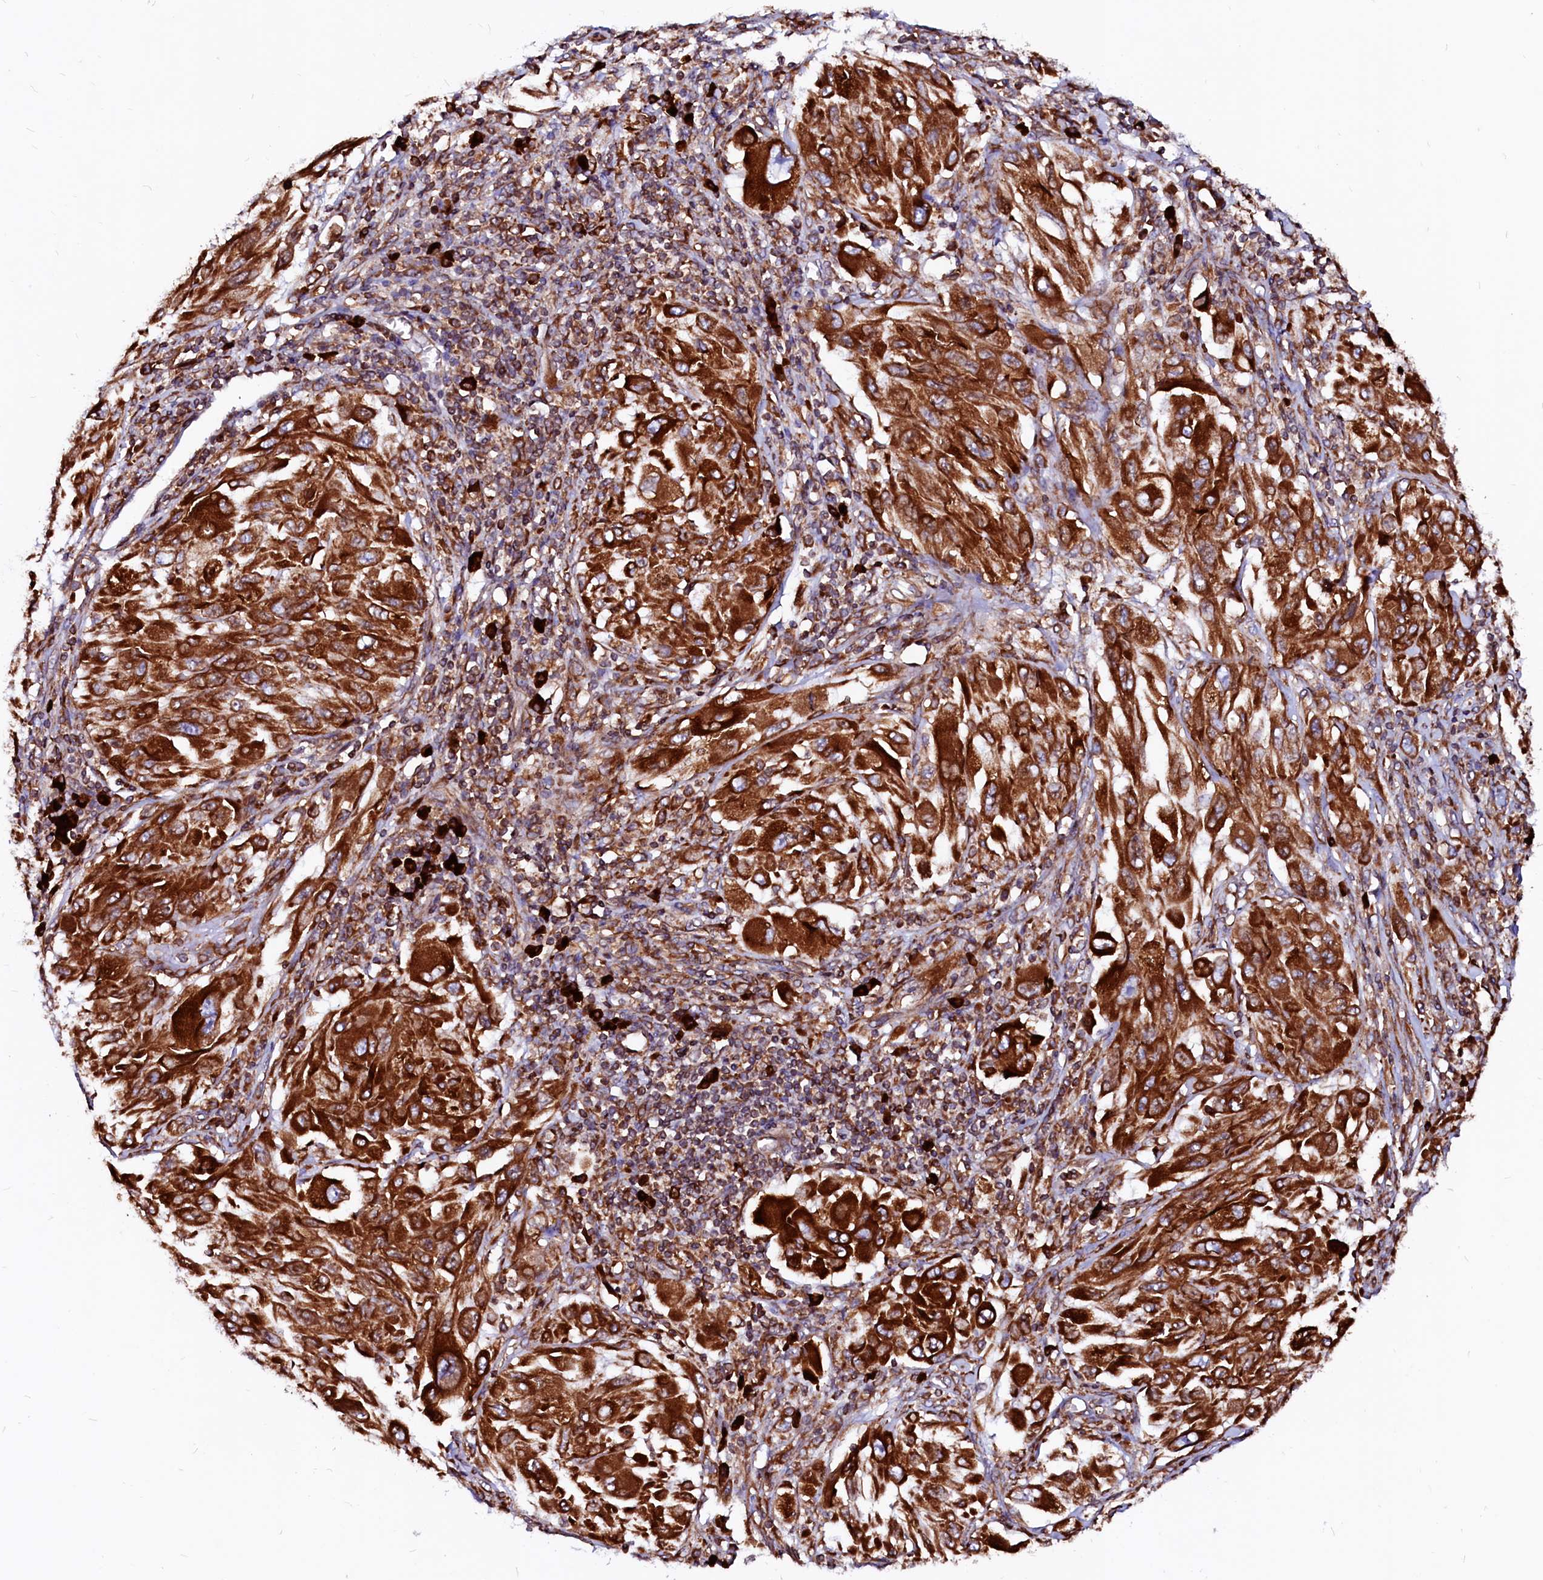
{"staining": {"intensity": "strong", "quantity": ">75%", "location": "cytoplasmic/membranous"}, "tissue": "melanoma", "cell_type": "Tumor cells", "image_type": "cancer", "snomed": [{"axis": "morphology", "description": "Malignant melanoma, NOS"}, {"axis": "topography", "description": "Skin"}], "caption": "Immunohistochemical staining of malignant melanoma reveals strong cytoplasmic/membranous protein staining in about >75% of tumor cells.", "gene": "DERL1", "patient": {"sex": "female", "age": 91}}